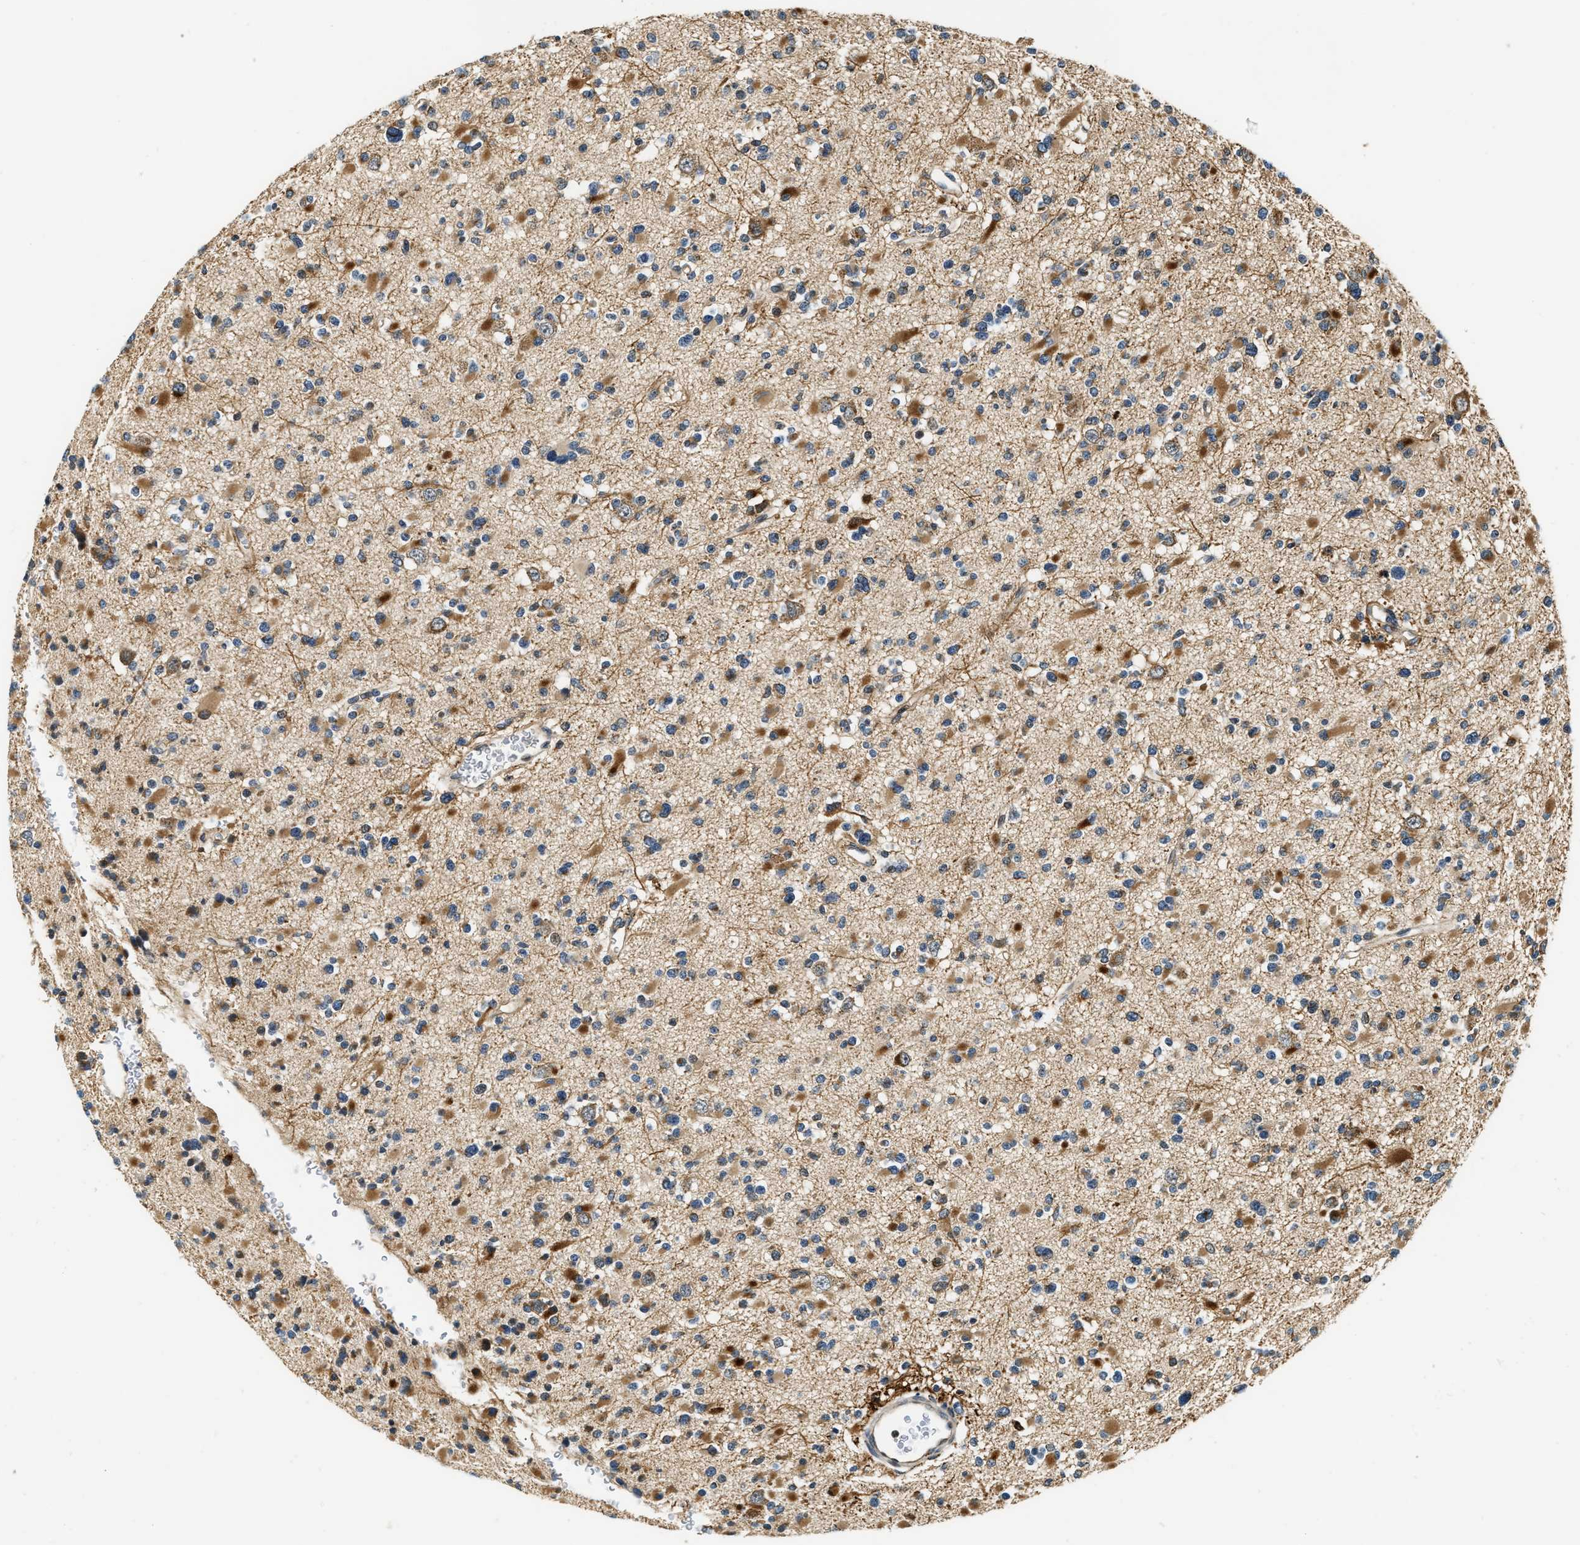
{"staining": {"intensity": "moderate", "quantity": ">75%", "location": "cytoplasmic/membranous"}, "tissue": "glioma", "cell_type": "Tumor cells", "image_type": "cancer", "snomed": [{"axis": "morphology", "description": "Glioma, malignant, Low grade"}, {"axis": "topography", "description": "Brain"}], "caption": "Immunohistochemical staining of glioma shows medium levels of moderate cytoplasmic/membranous protein positivity in approximately >75% of tumor cells.", "gene": "EXTL2", "patient": {"sex": "female", "age": 22}}